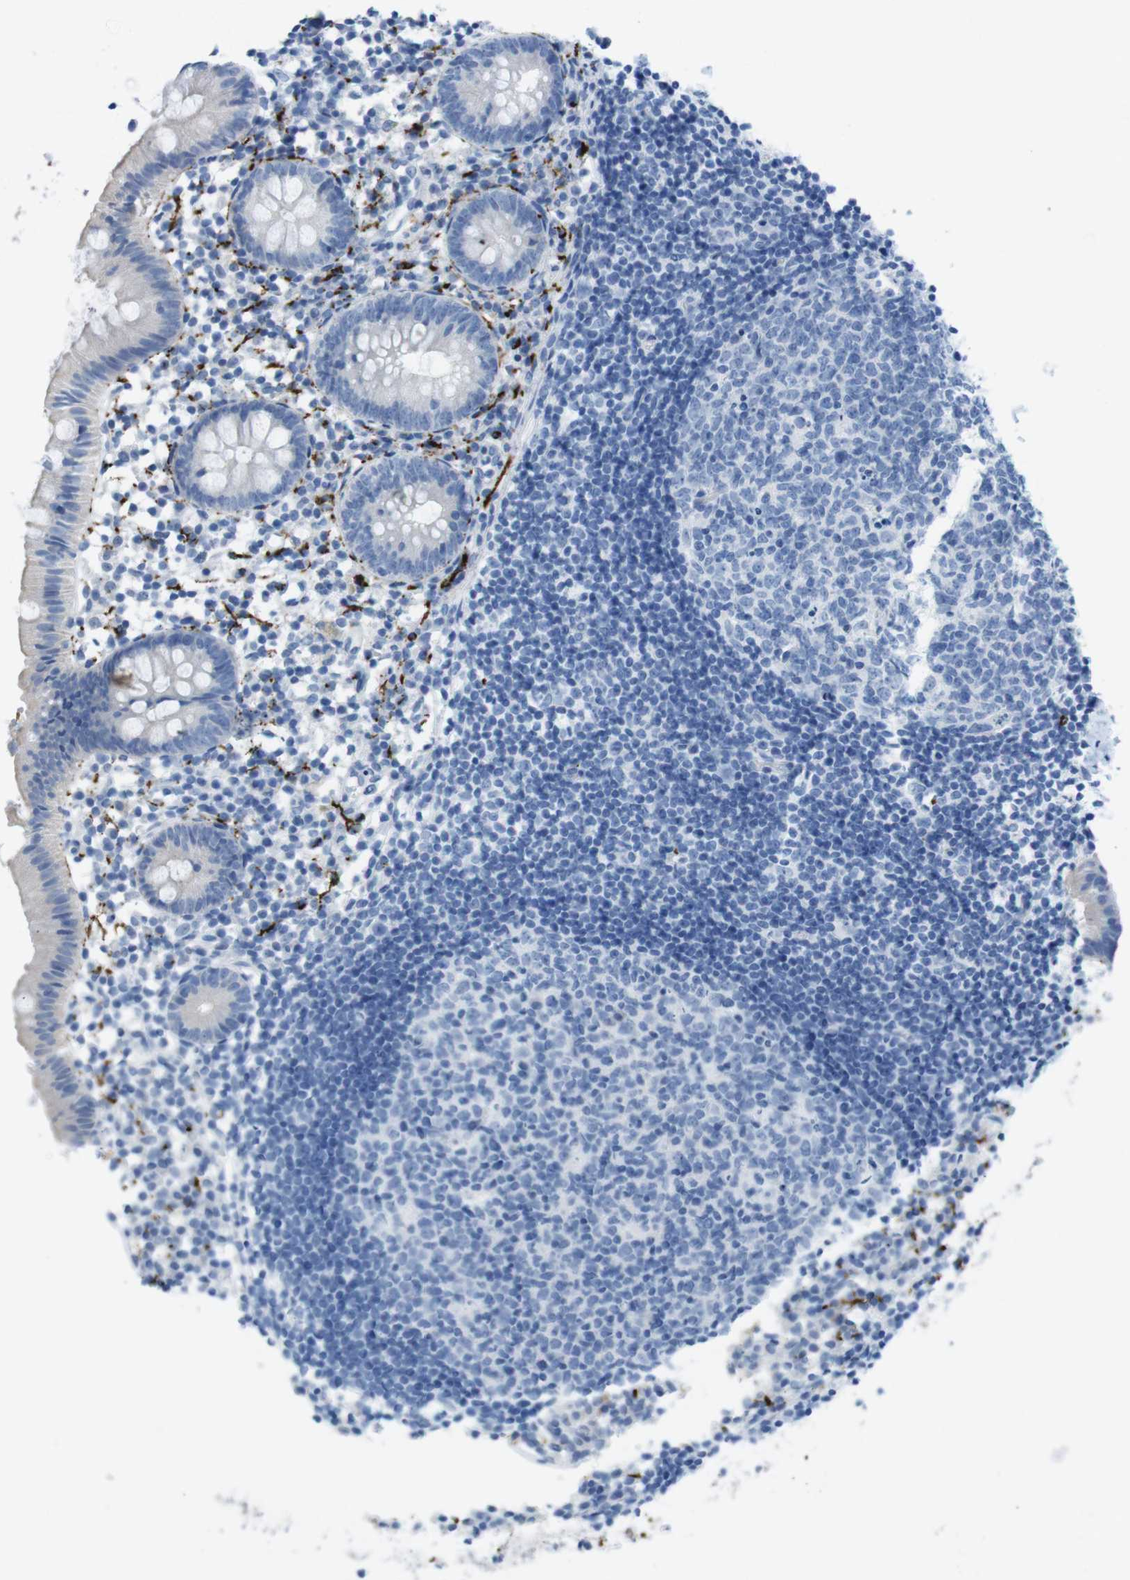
{"staining": {"intensity": "negative", "quantity": "none", "location": "none"}, "tissue": "appendix", "cell_type": "Glandular cells", "image_type": "normal", "snomed": [{"axis": "morphology", "description": "Normal tissue, NOS"}, {"axis": "topography", "description": "Appendix"}], "caption": "Immunohistochemistry photomicrograph of normal appendix stained for a protein (brown), which demonstrates no positivity in glandular cells. The staining is performed using DAB brown chromogen with nuclei counter-stained in using hematoxylin.", "gene": "GAP43", "patient": {"sex": "female", "age": 20}}